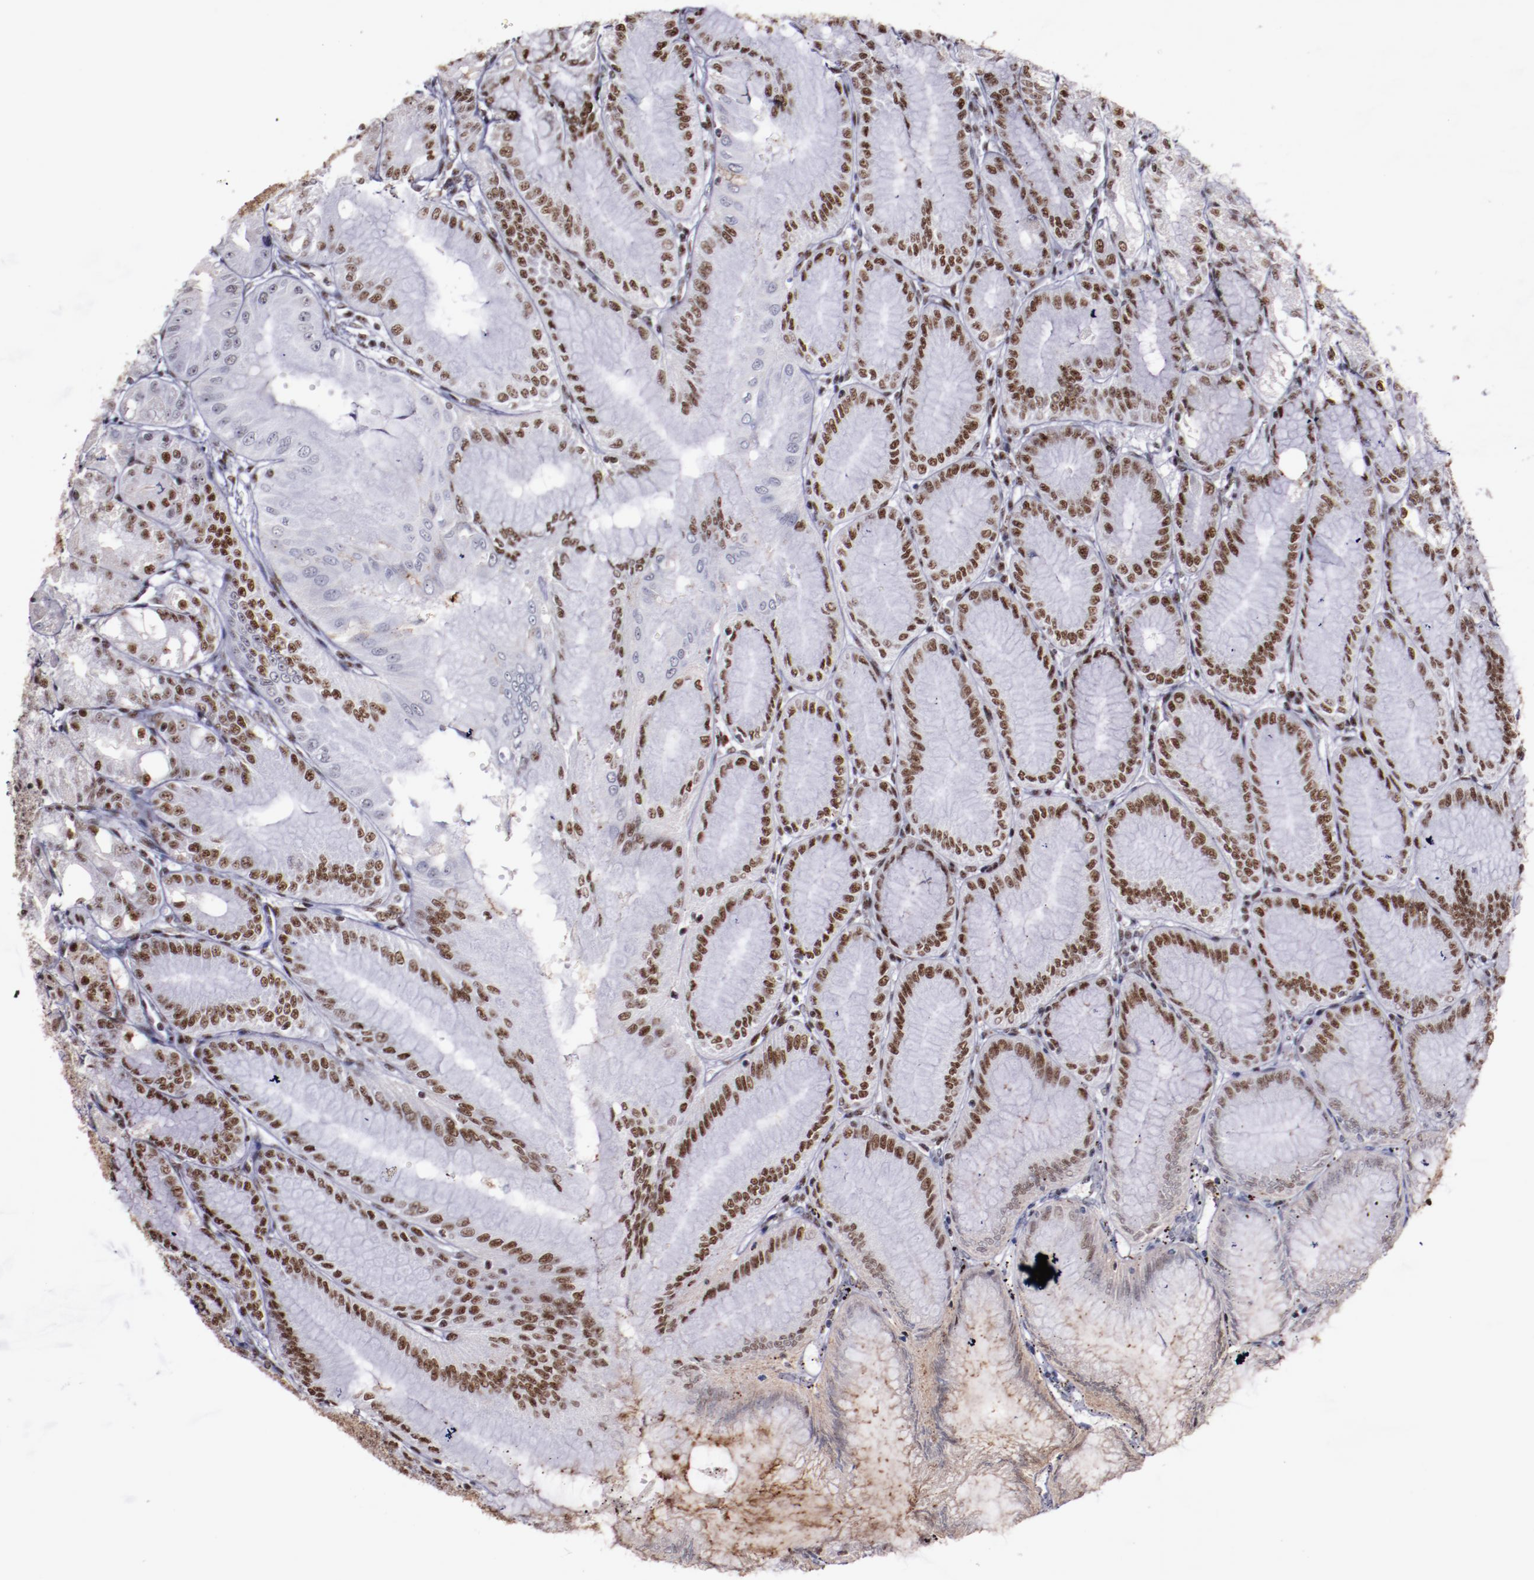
{"staining": {"intensity": "moderate", "quantity": ">75%", "location": "nuclear"}, "tissue": "stomach", "cell_type": "Glandular cells", "image_type": "normal", "snomed": [{"axis": "morphology", "description": "Normal tissue, NOS"}, {"axis": "topography", "description": "Stomach, lower"}], "caption": "High-magnification brightfield microscopy of benign stomach stained with DAB (3,3'-diaminobenzidine) (brown) and counterstained with hematoxylin (blue). glandular cells exhibit moderate nuclear positivity is seen in approximately>75% of cells. (Stains: DAB (3,3'-diaminobenzidine) in brown, nuclei in blue, Microscopy: brightfield microscopy at high magnification).", "gene": "PPP4R3A", "patient": {"sex": "male", "age": 71}}